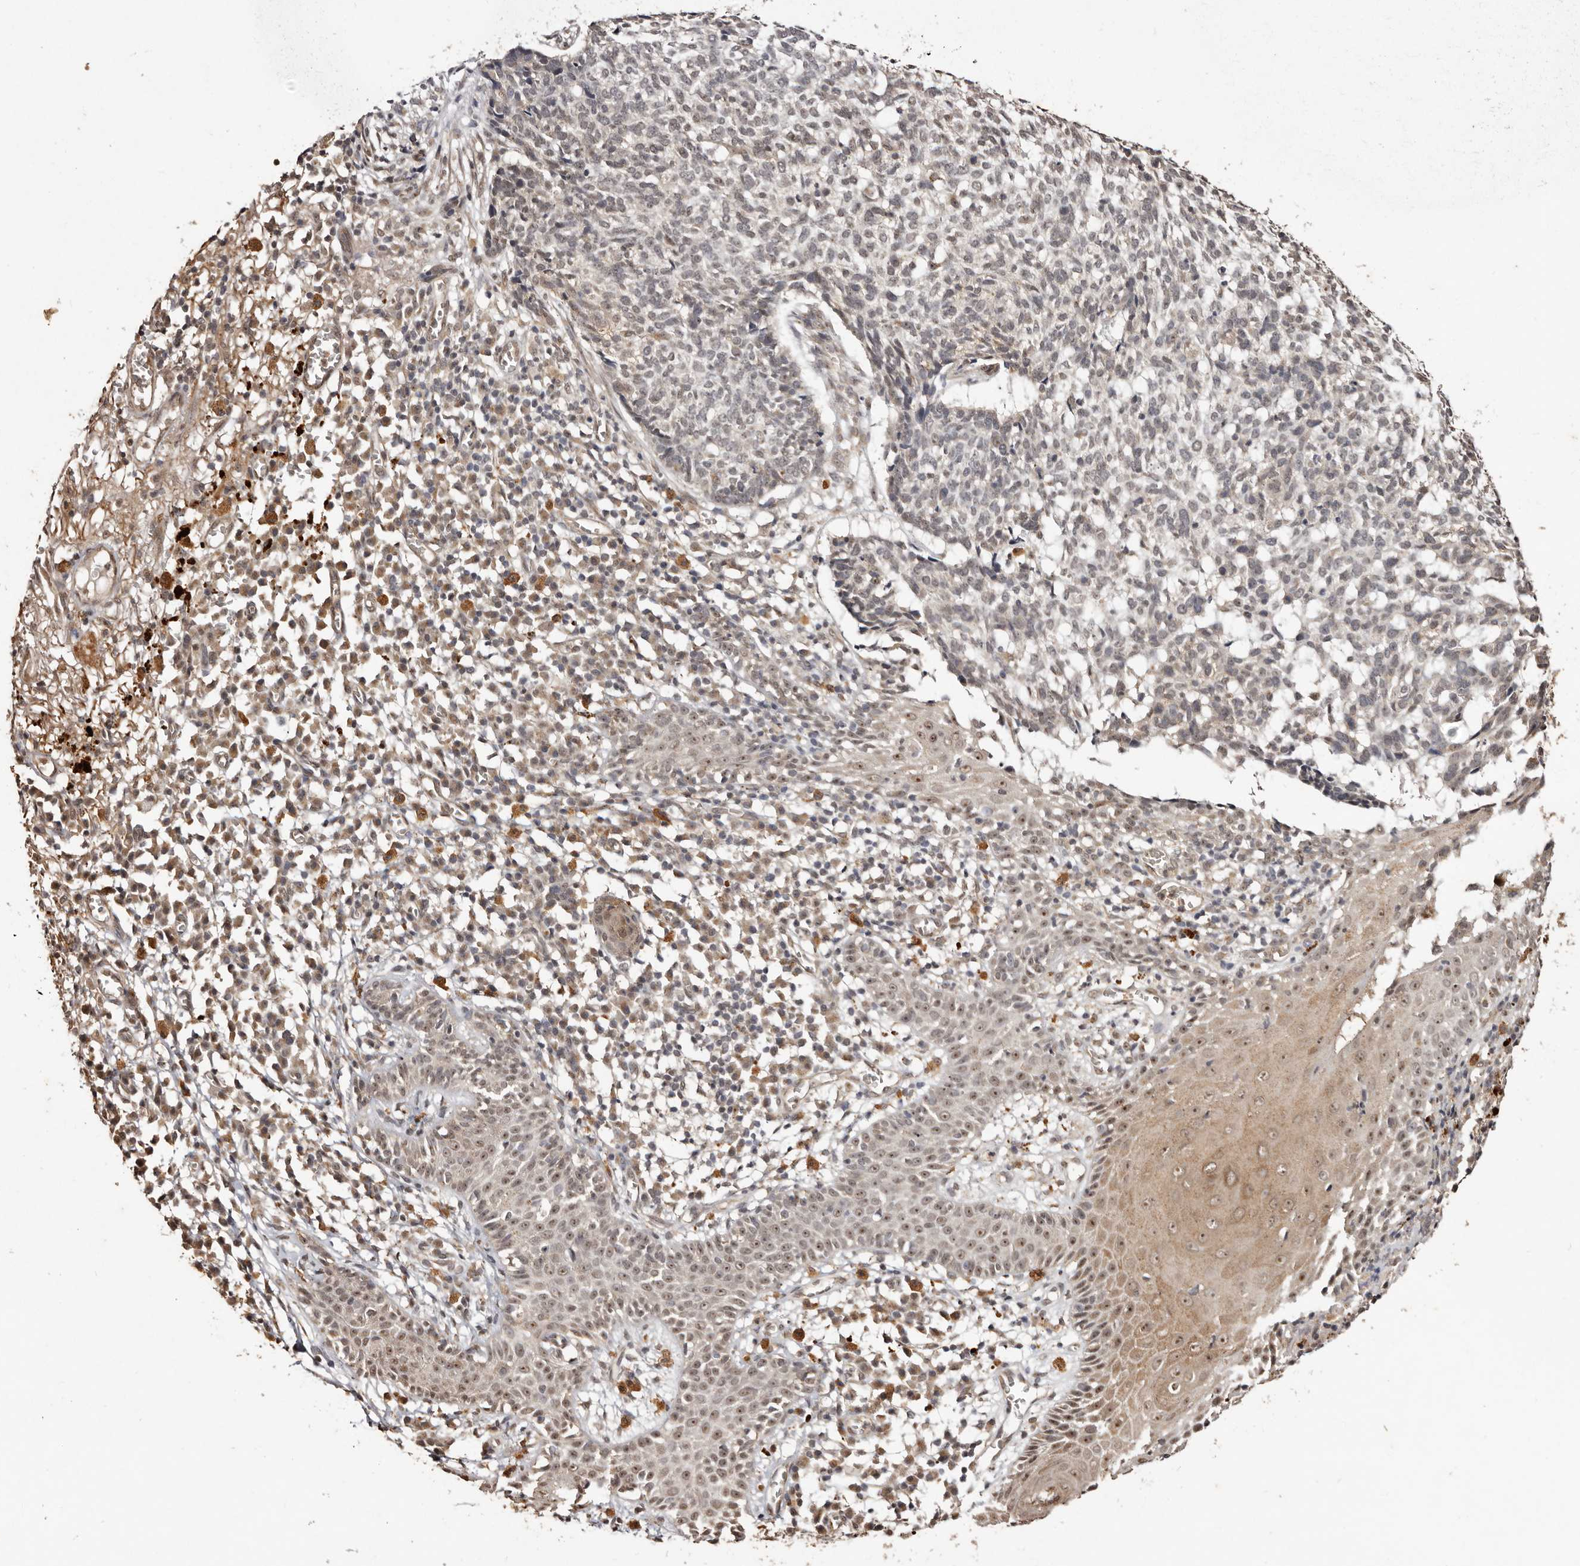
{"staining": {"intensity": "weak", "quantity": "<25%", "location": "nuclear"}, "tissue": "skin cancer", "cell_type": "Tumor cells", "image_type": "cancer", "snomed": [{"axis": "morphology", "description": "Basal cell carcinoma"}, {"axis": "topography", "description": "Skin"}], "caption": "Immunohistochemistry (IHC) of skin cancer demonstrates no expression in tumor cells.", "gene": "NOTCH1", "patient": {"sex": "male", "age": 85}}